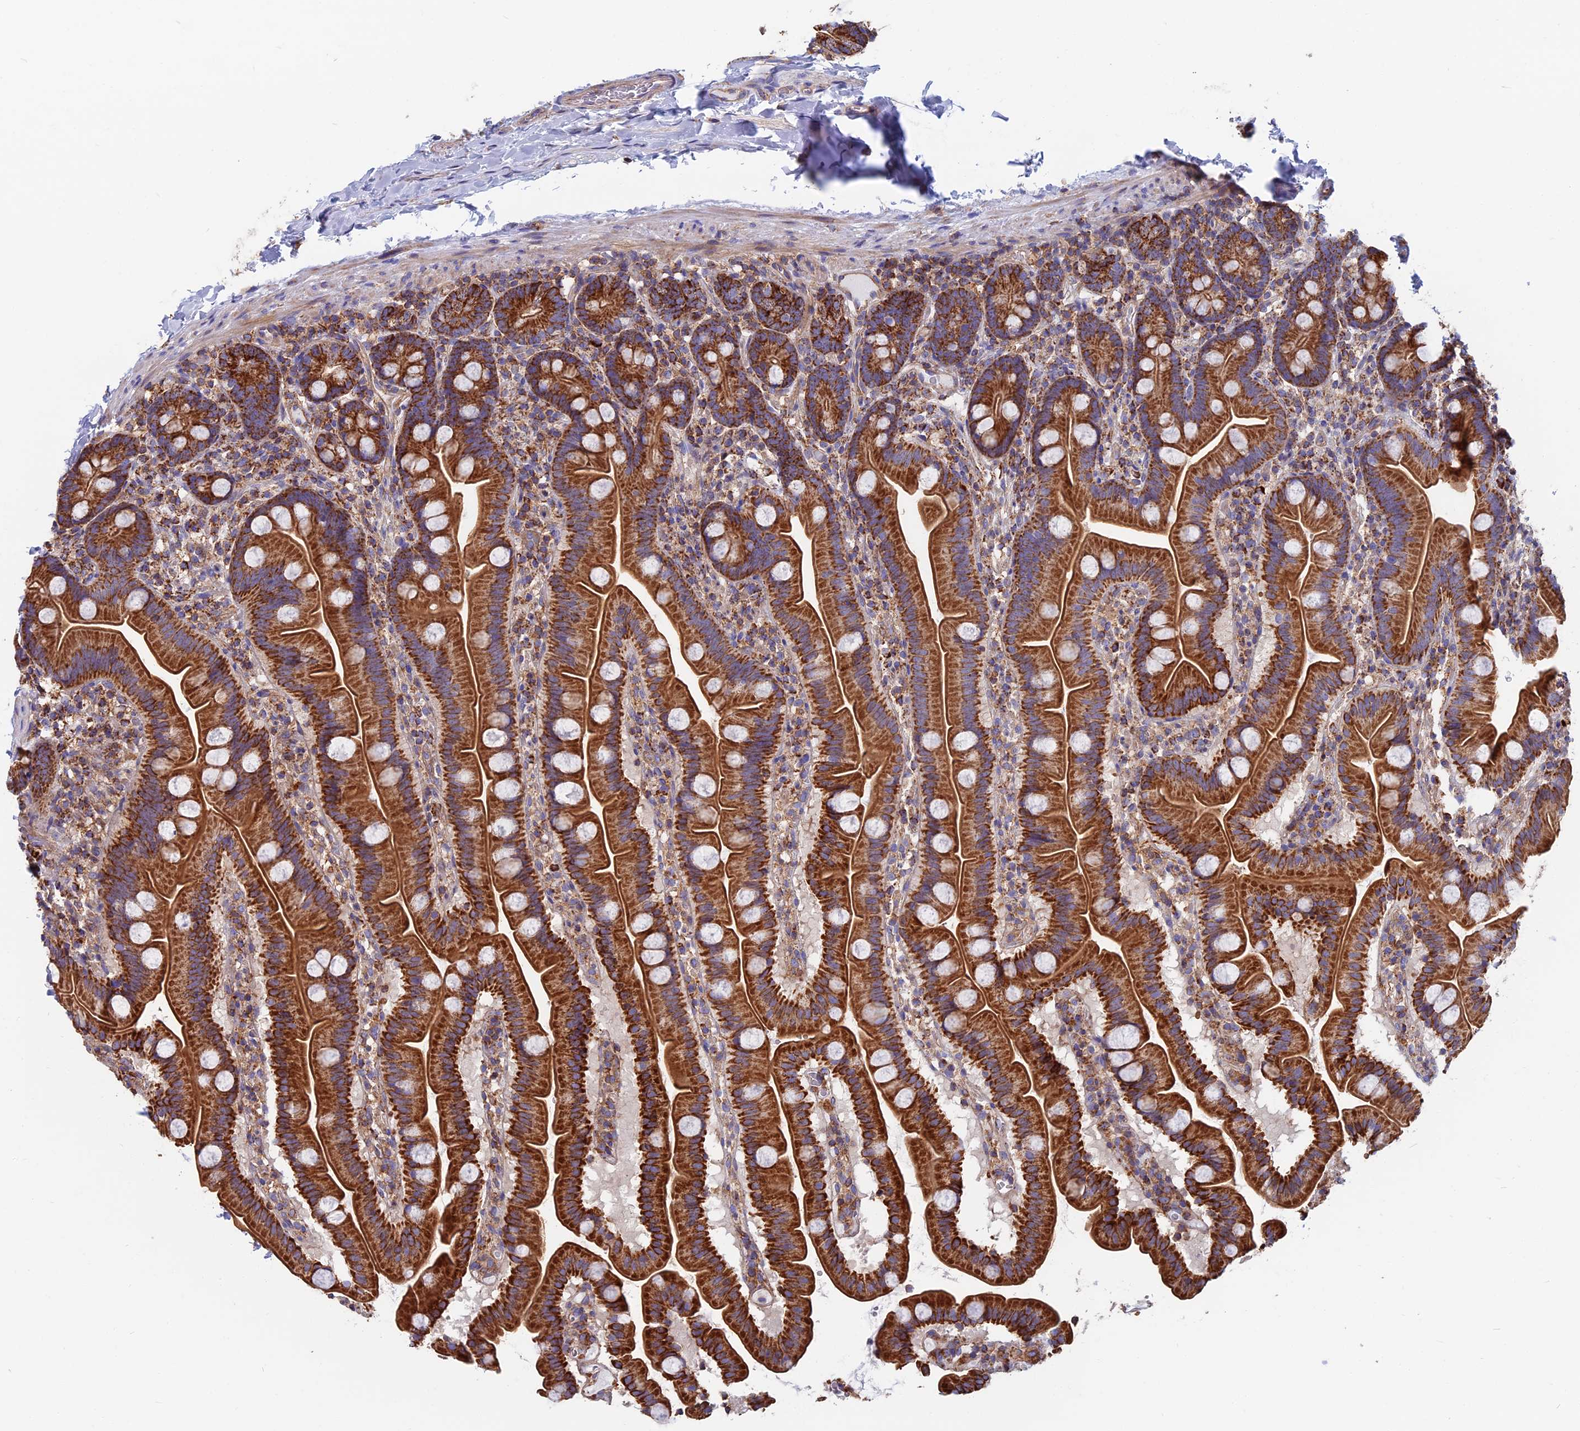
{"staining": {"intensity": "strong", "quantity": ">75%", "location": "cytoplasmic/membranous"}, "tissue": "small intestine", "cell_type": "Glandular cells", "image_type": "normal", "snomed": [{"axis": "morphology", "description": "Normal tissue, NOS"}, {"axis": "topography", "description": "Small intestine"}], "caption": "Protein staining reveals strong cytoplasmic/membranous expression in about >75% of glandular cells in normal small intestine. The staining was performed using DAB to visualize the protein expression in brown, while the nuclei were stained in blue with hematoxylin (Magnification: 20x).", "gene": "HSD17B8", "patient": {"sex": "female", "age": 68}}